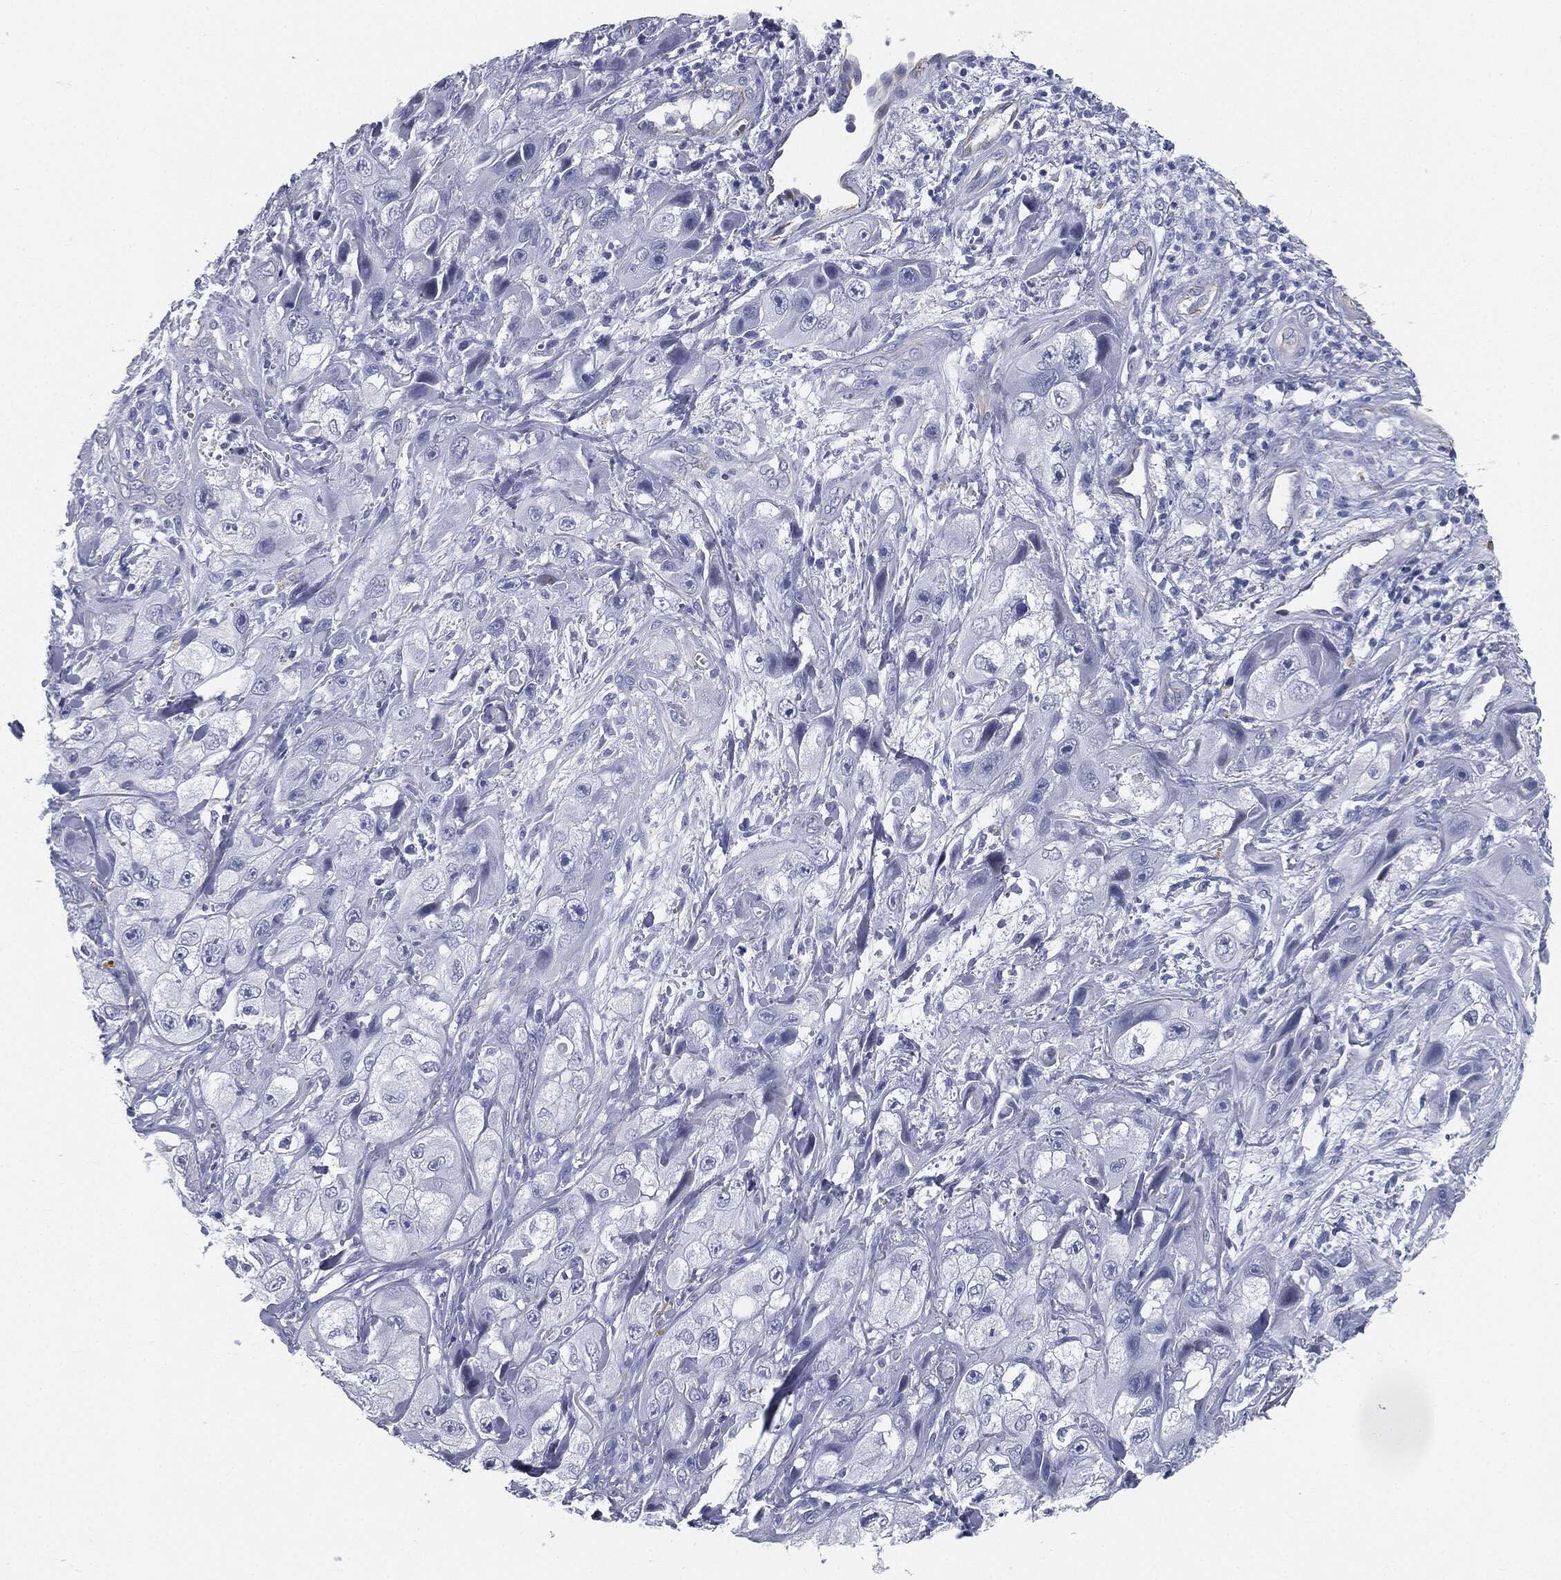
{"staining": {"intensity": "negative", "quantity": "none", "location": "none"}, "tissue": "skin cancer", "cell_type": "Tumor cells", "image_type": "cancer", "snomed": [{"axis": "morphology", "description": "Squamous cell carcinoma, NOS"}, {"axis": "topography", "description": "Skin"}, {"axis": "topography", "description": "Subcutis"}], "caption": "Immunohistochemical staining of human skin cancer exhibits no significant positivity in tumor cells. (DAB immunohistochemistry (IHC) visualized using brightfield microscopy, high magnification).", "gene": "MUC5AC", "patient": {"sex": "male", "age": 73}}